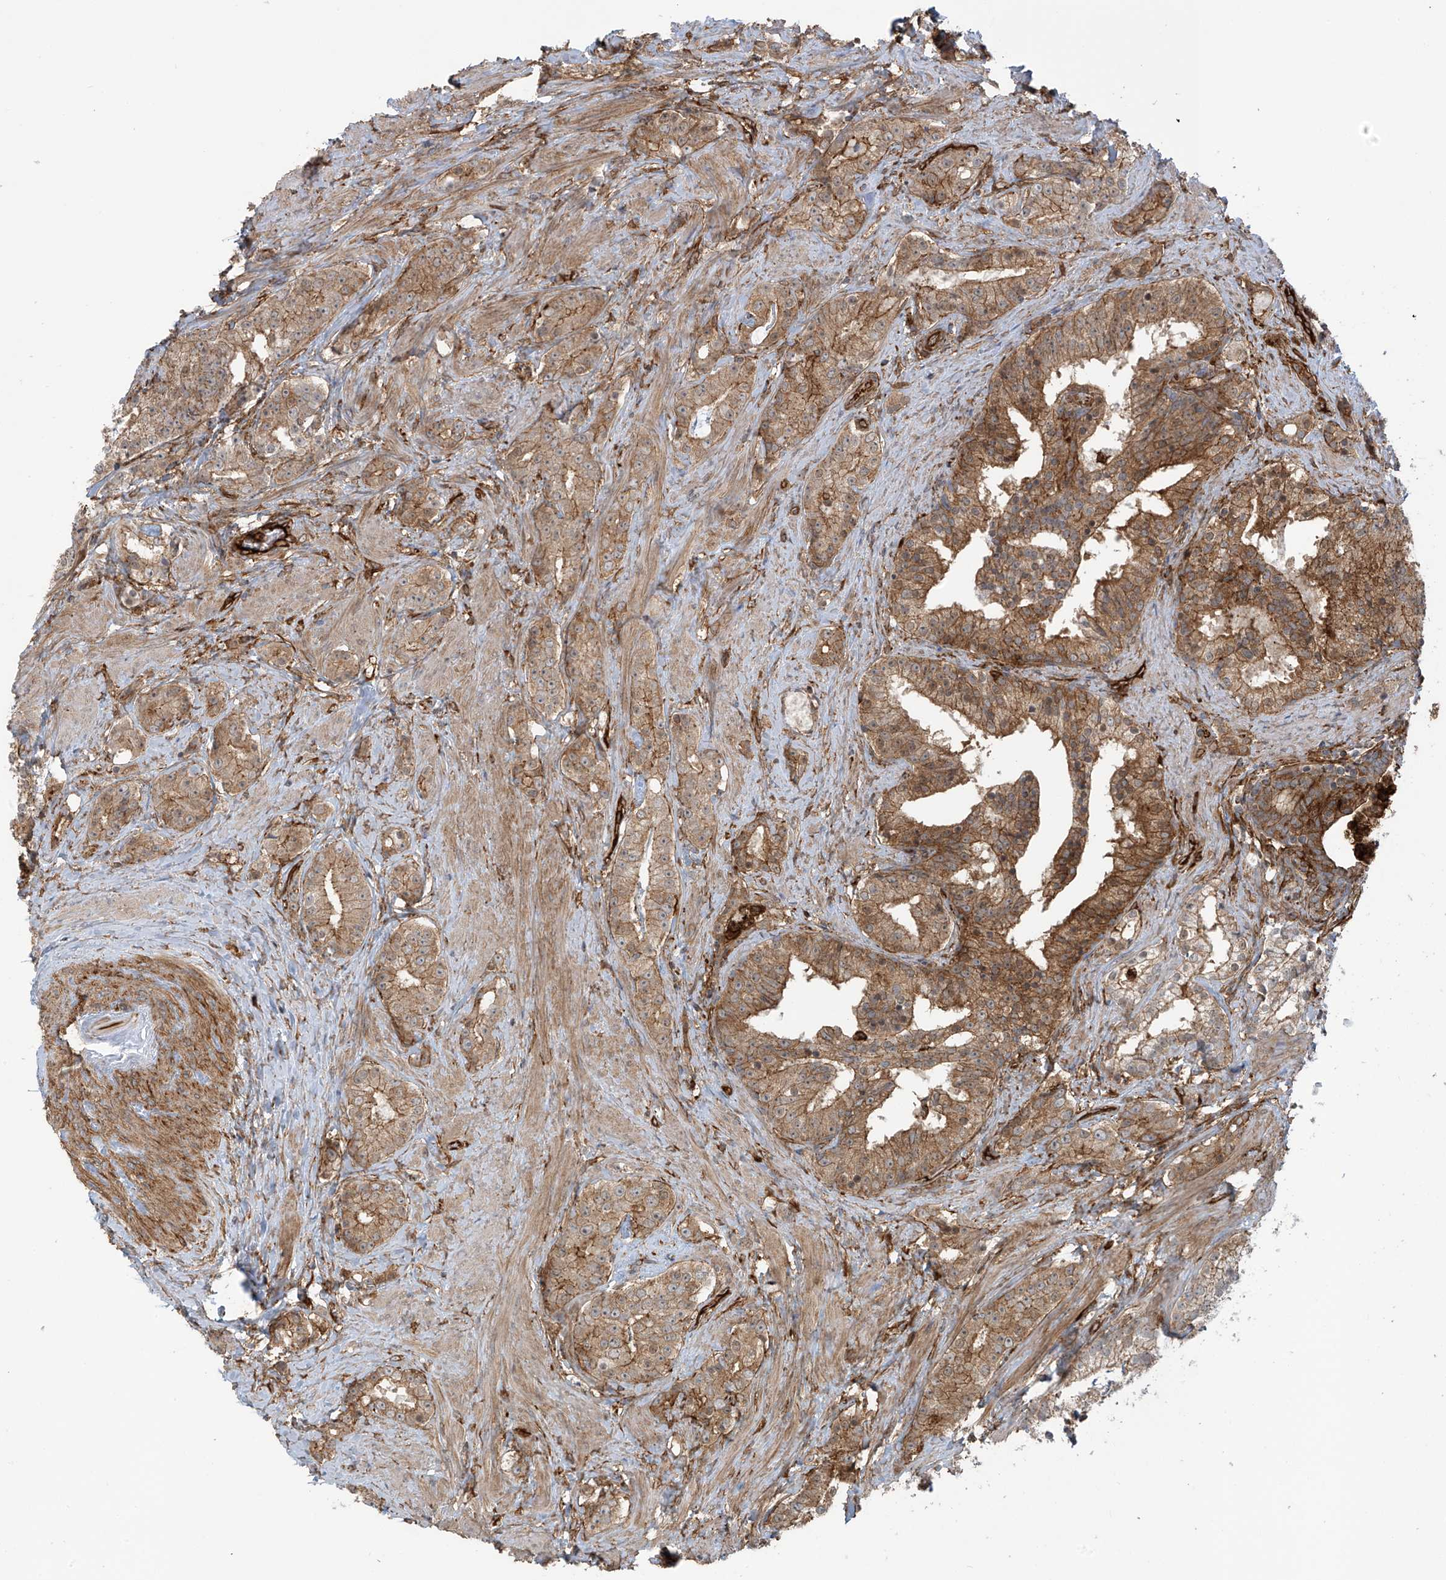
{"staining": {"intensity": "moderate", "quantity": ">75%", "location": "cytoplasmic/membranous"}, "tissue": "prostate cancer", "cell_type": "Tumor cells", "image_type": "cancer", "snomed": [{"axis": "morphology", "description": "Adenocarcinoma, High grade"}, {"axis": "topography", "description": "Prostate"}], "caption": "Immunohistochemical staining of human high-grade adenocarcinoma (prostate) displays medium levels of moderate cytoplasmic/membranous expression in approximately >75% of tumor cells.", "gene": "SLC9A2", "patient": {"sex": "male", "age": 58}}